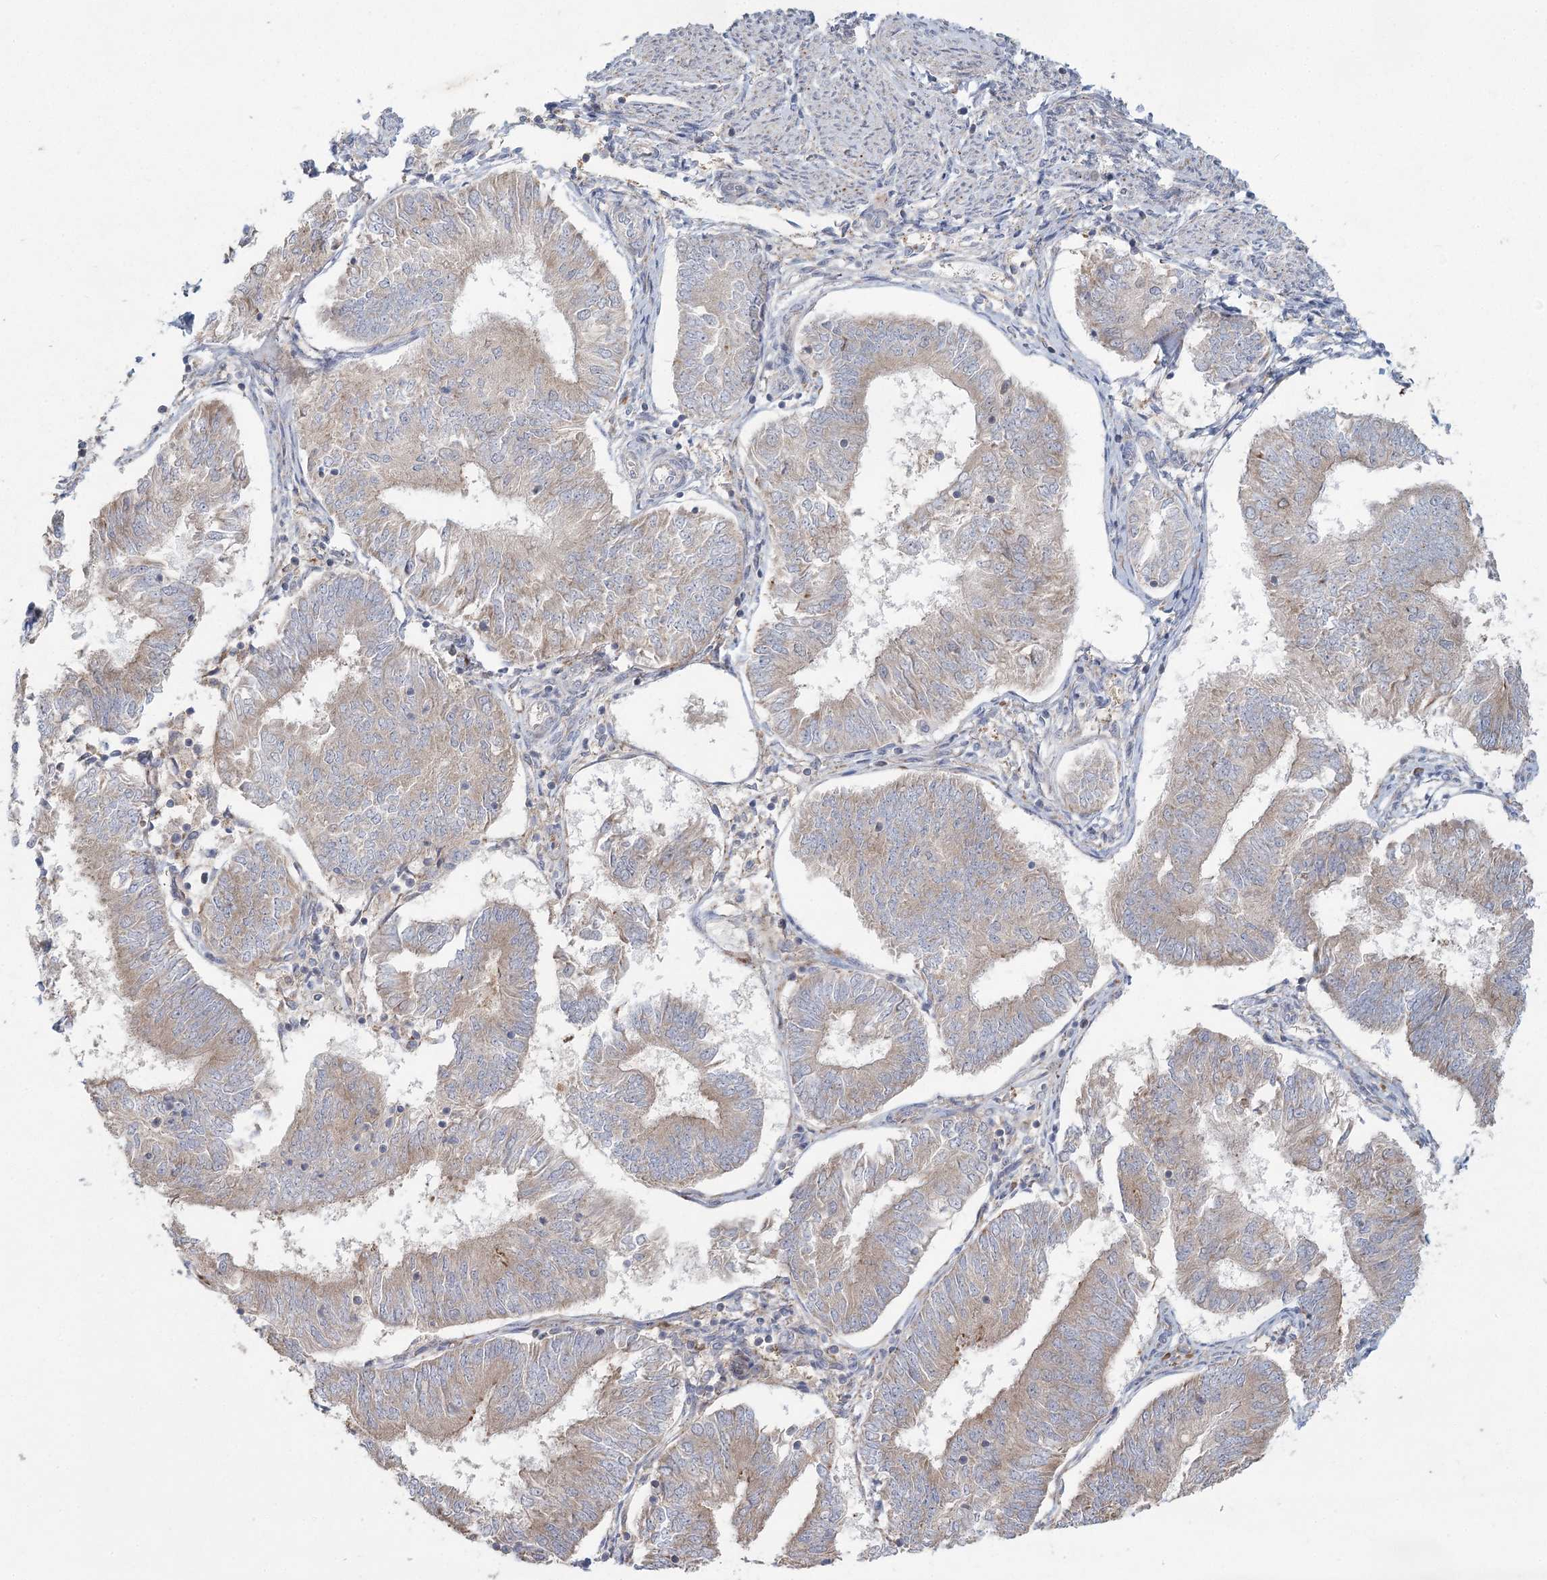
{"staining": {"intensity": "weak", "quantity": "25%-75%", "location": "cytoplasmic/membranous"}, "tissue": "endometrial cancer", "cell_type": "Tumor cells", "image_type": "cancer", "snomed": [{"axis": "morphology", "description": "Adenocarcinoma, NOS"}, {"axis": "topography", "description": "Endometrium"}], "caption": "Brown immunohistochemical staining in human adenocarcinoma (endometrial) exhibits weak cytoplasmic/membranous expression in about 25%-75% of tumor cells.", "gene": "FAM110C", "patient": {"sex": "female", "age": 58}}